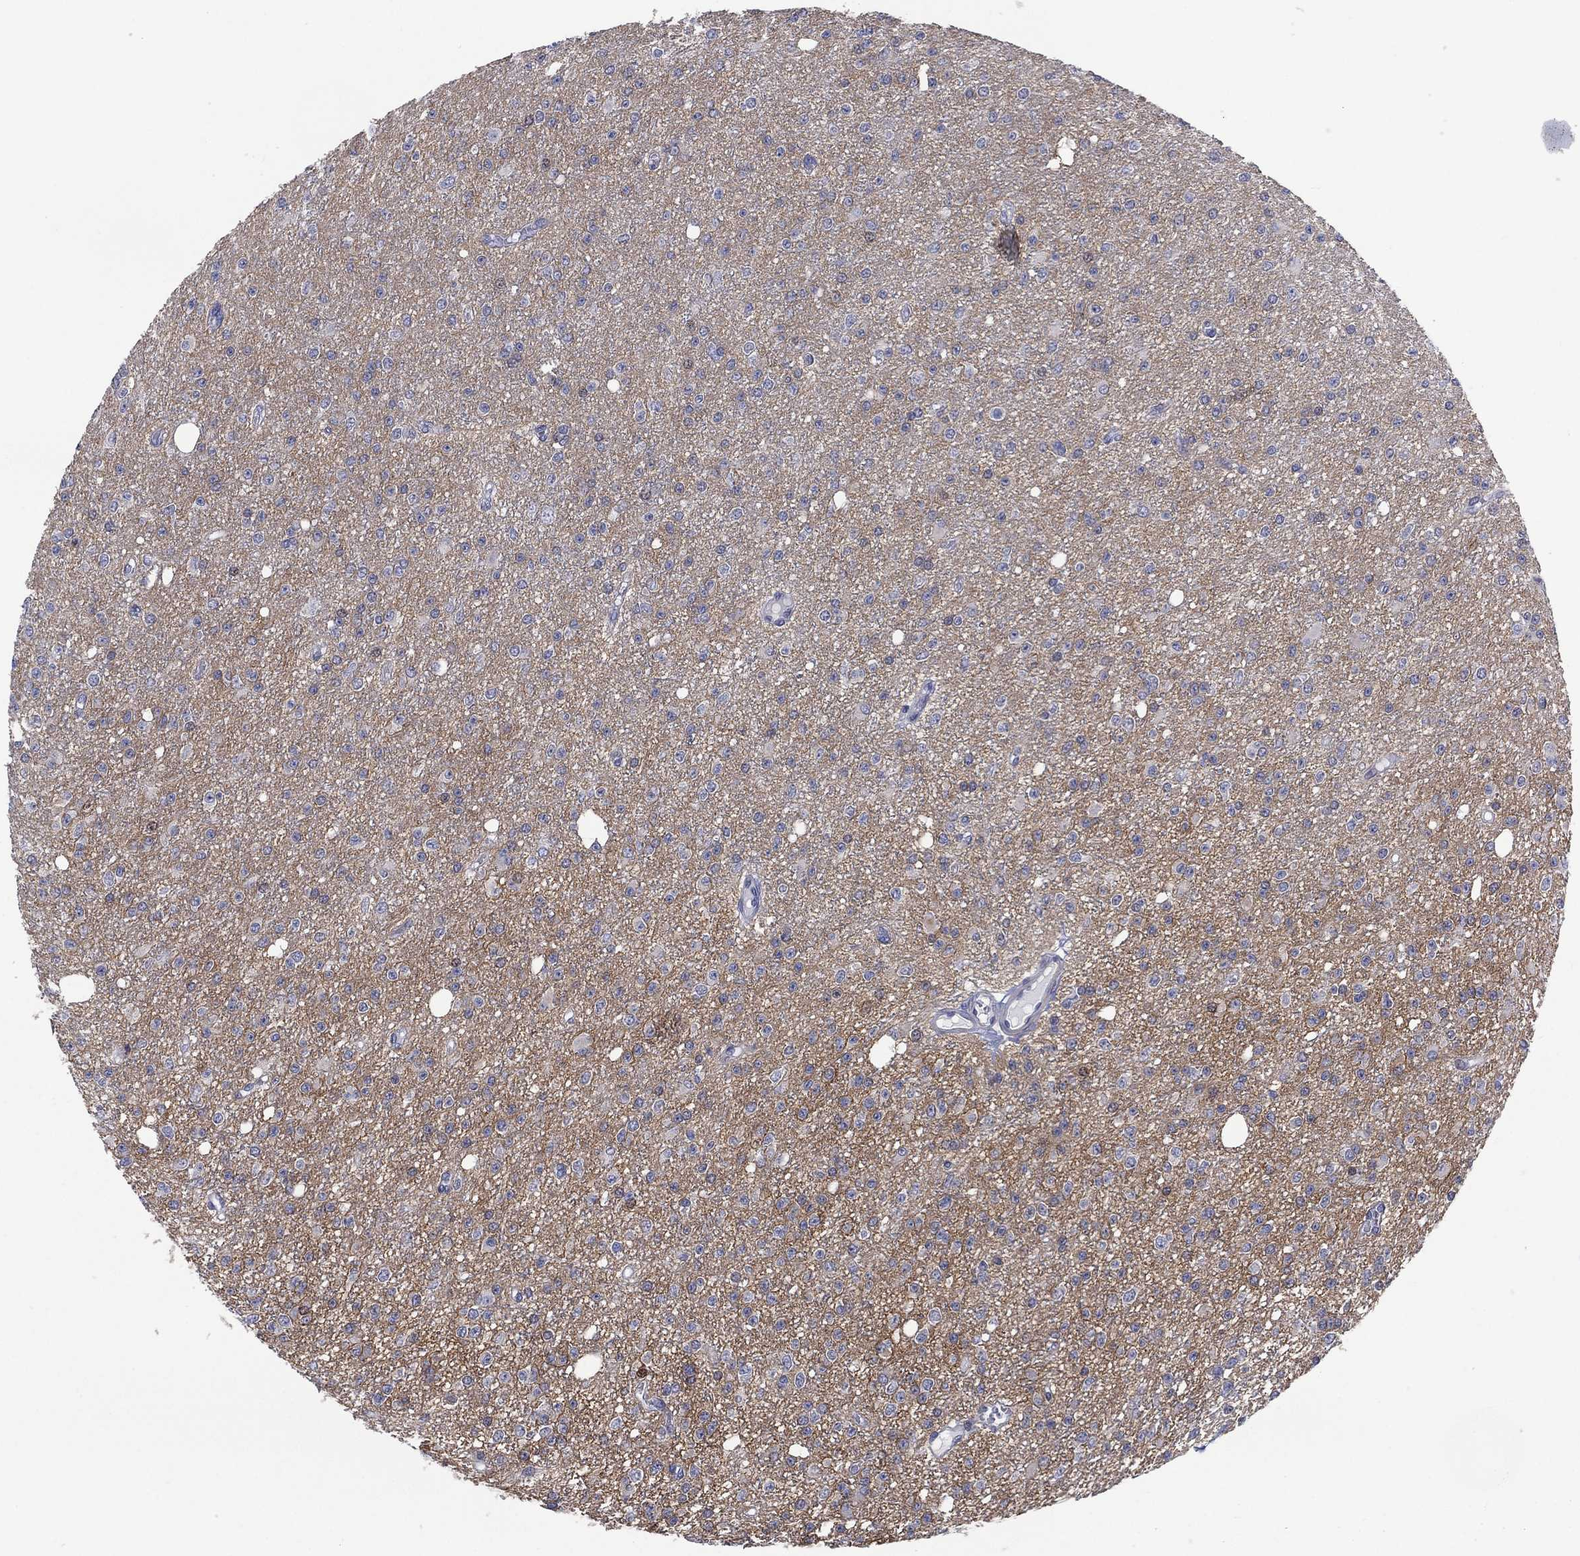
{"staining": {"intensity": "negative", "quantity": "none", "location": "none"}, "tissue": "glioma", "cell_type": "Tumor cells", "image_type": "cancer", "snomed": [{"axis": "morphology", "description": "Glioma, malignant, Low grade"}, {"axis": "topography", "description": "Brain"}], "caption": "Tumor cells show no significant protein positivity in glioma.", "gene": "SLC4A4", "patient": {"sex": "female", "age": 45}}